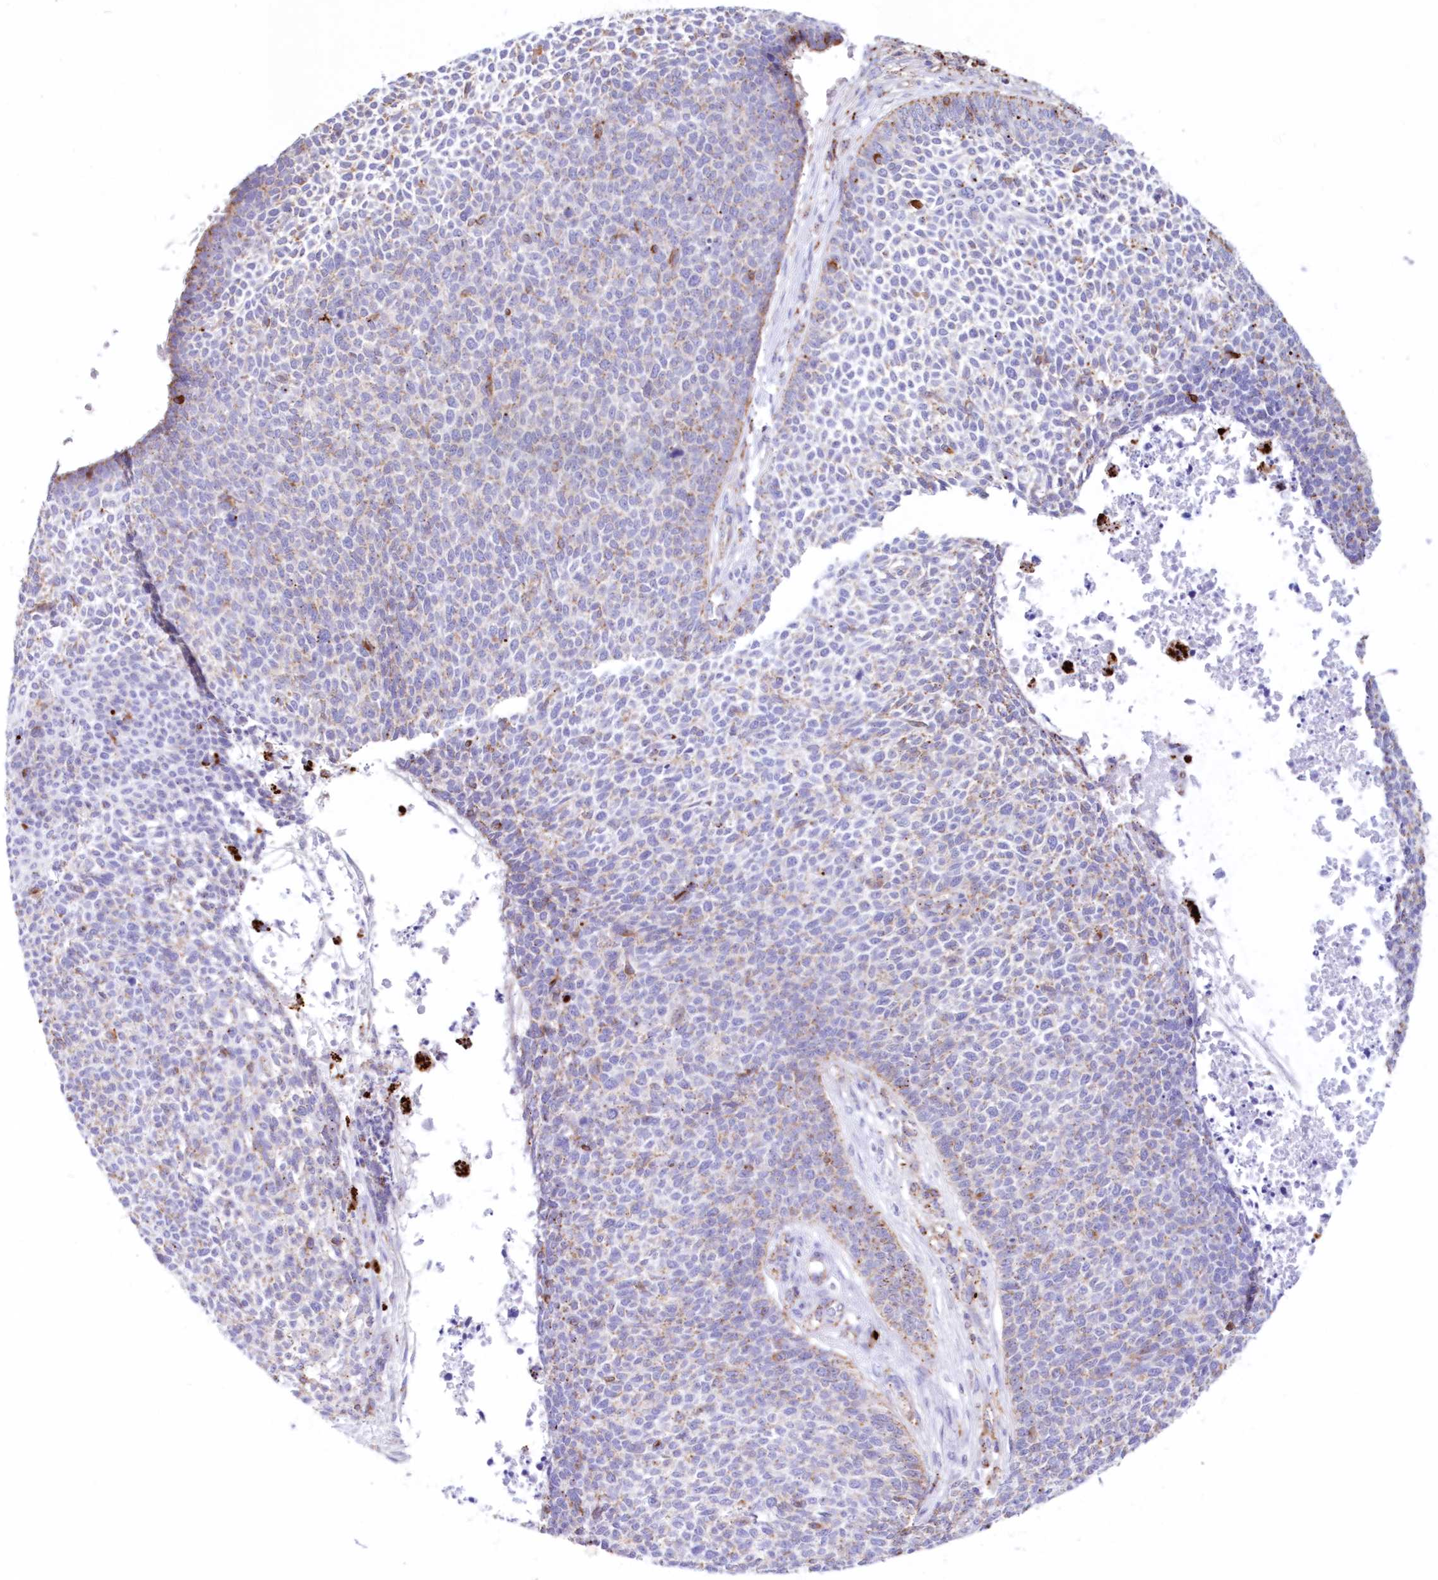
{"staining": {"intensity": "weak", "quantity": "<25%", "location": "cytoplasmic/membranous"}, "tissue": "skin cancer", "cell_type": "Tumor cells", "image_type": "cancer", "snomed": [{"axis": "morphology", "description": "Basal cell carcinoma"}, {"axis": "topography", "description": "Skin"}], "caption": "Basal cell carcinoma (skin) was stained to show a protein in brown. There is no significant staining in tumor cells.", "gene": "TPP1", "patient": {"sex": "female", "age": 84}}